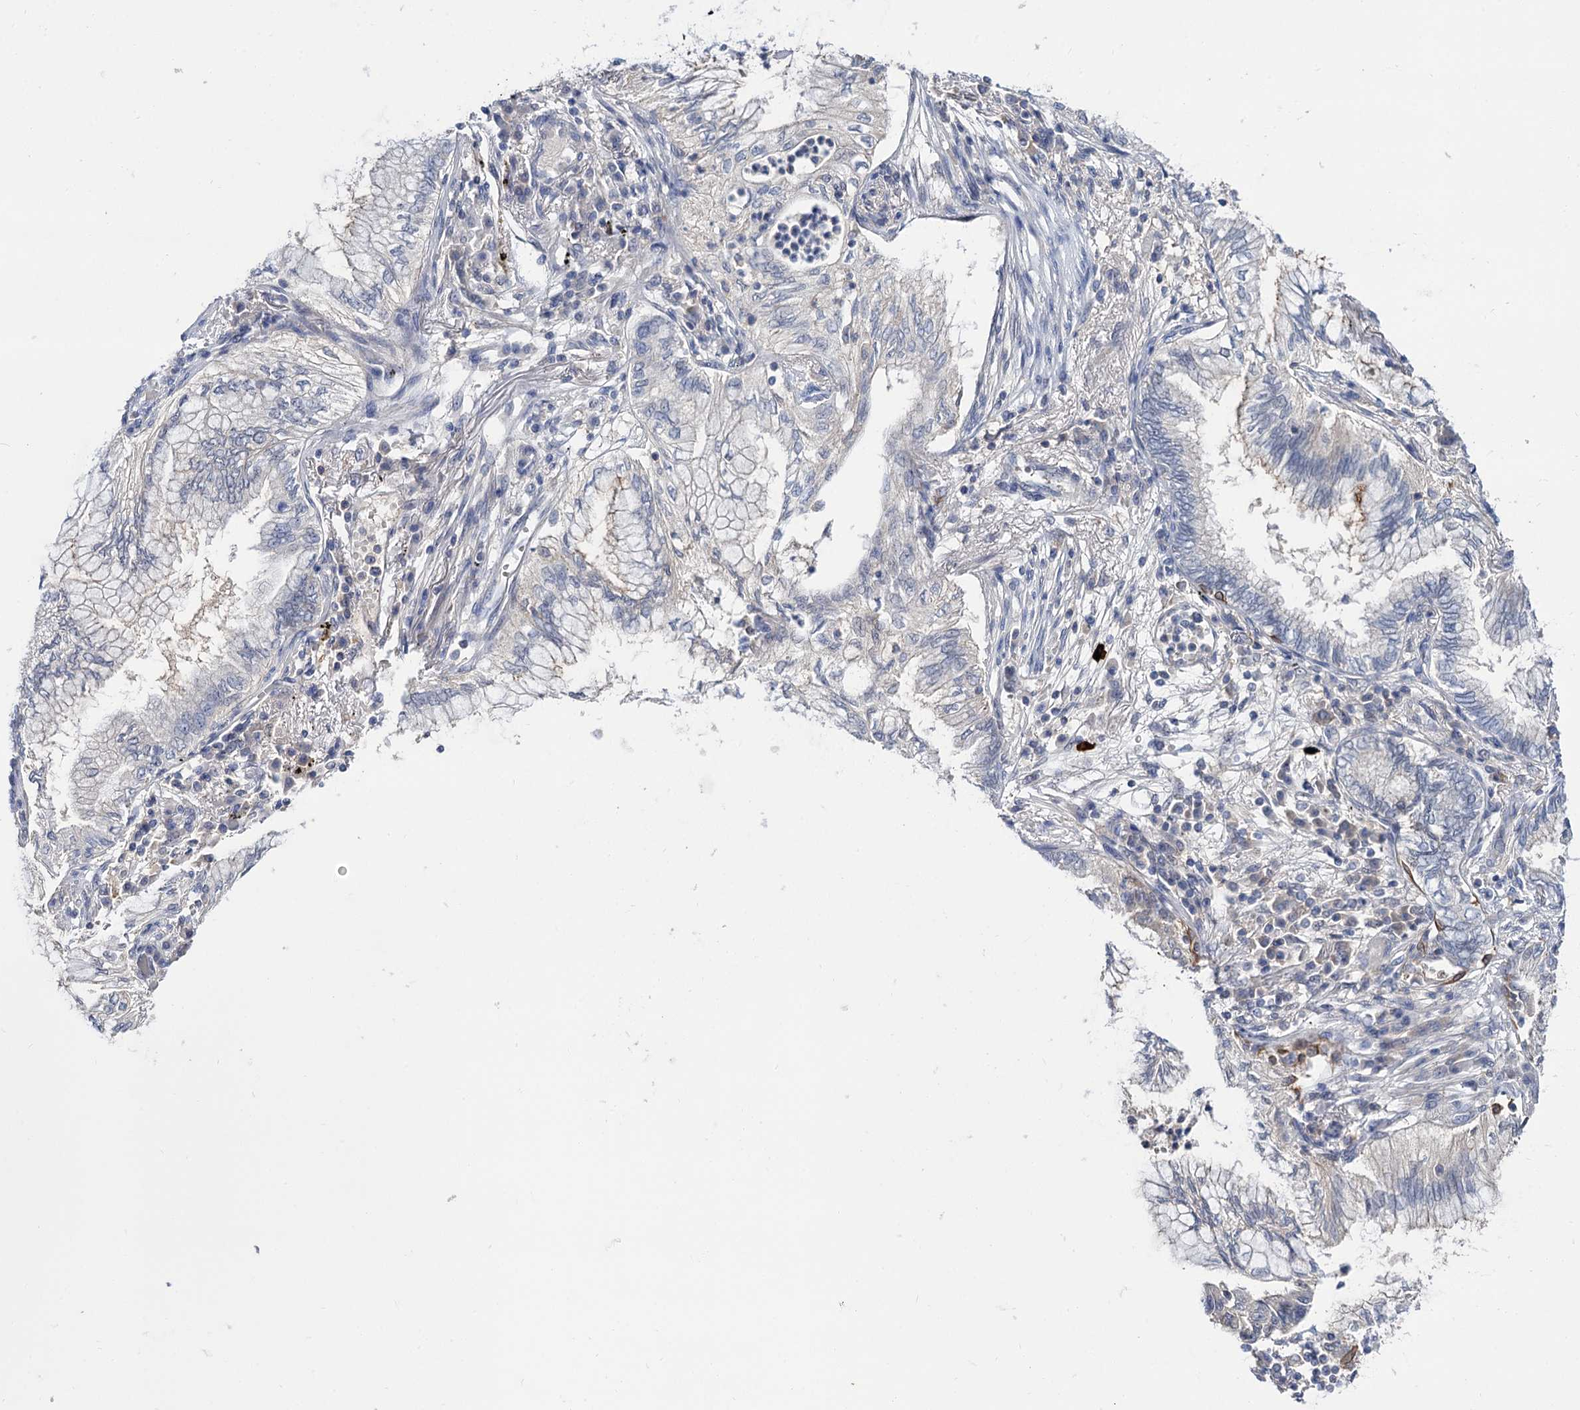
{"staining": {"intensity": "negative", "quantity": "none", "location": "none"}, "tissue": "lung cancer", "cell_type": "Tumor cells", "image_type": "cancer", "snomed": [{"axis": "morphology", "description": "Adenocarcinoma, NOS"}, {"axis": "topography", "description": "Lung"}], "caption": "The micrograph displays no significant expression in tumor cells of lung cancer (adenocarcinoma). Brightfield microscopy of immunohistochemistry stained with DAB (3,3'-diaminobenzidine) (brown) and hematoxylin (blue), captured at high magnification.", "gene": "NEK10", "patient": {"sex": "female", "age": 70}}